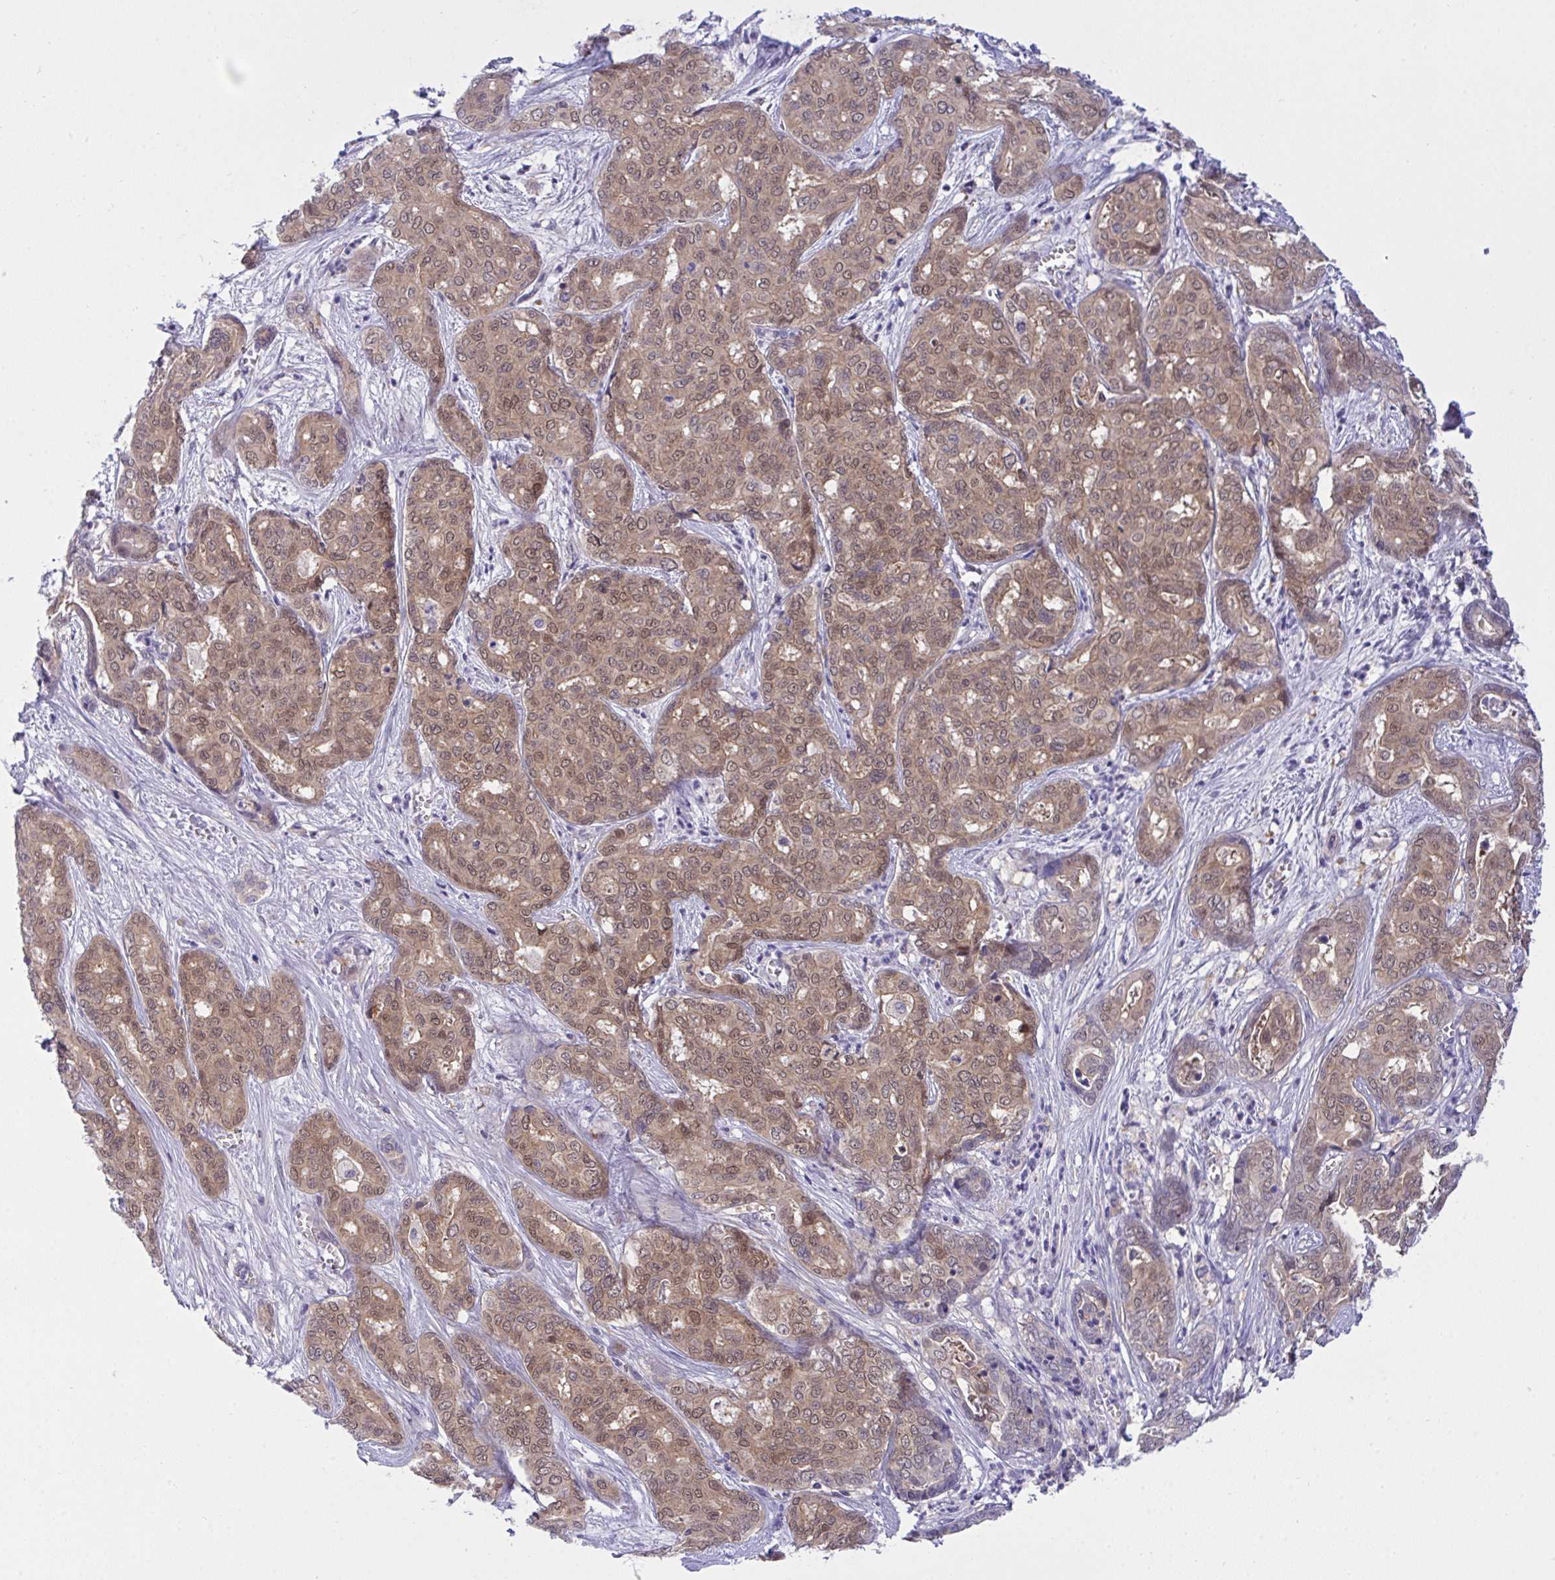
{"staining": {"intensity": "weak", "quantity": ">75%", "location": "cytoplasmic/membranous,nuclear"}, "tissue": "liver cancer", "cell_type": "Tumor cells", "image_type": "cancer", "snomed": [{"axis": "morphology", "description": "Cholangiocarcinoma"}, {"axis": "topography", "description": "Liver"}], "caption": "Immunohistochemistry (IHC) (DAB (3,3'-diaminobenzidine)) staining of human liver cholangiocarcinoma reveals weak cytoplasmic/membranous and nuclear protein staining in approximately >75% of tumor cells. The protein is shown in brown color, while the nuclei are stained blue.", "gene": "HOXD12", "patient": {"sex": "female", "age": 64}}